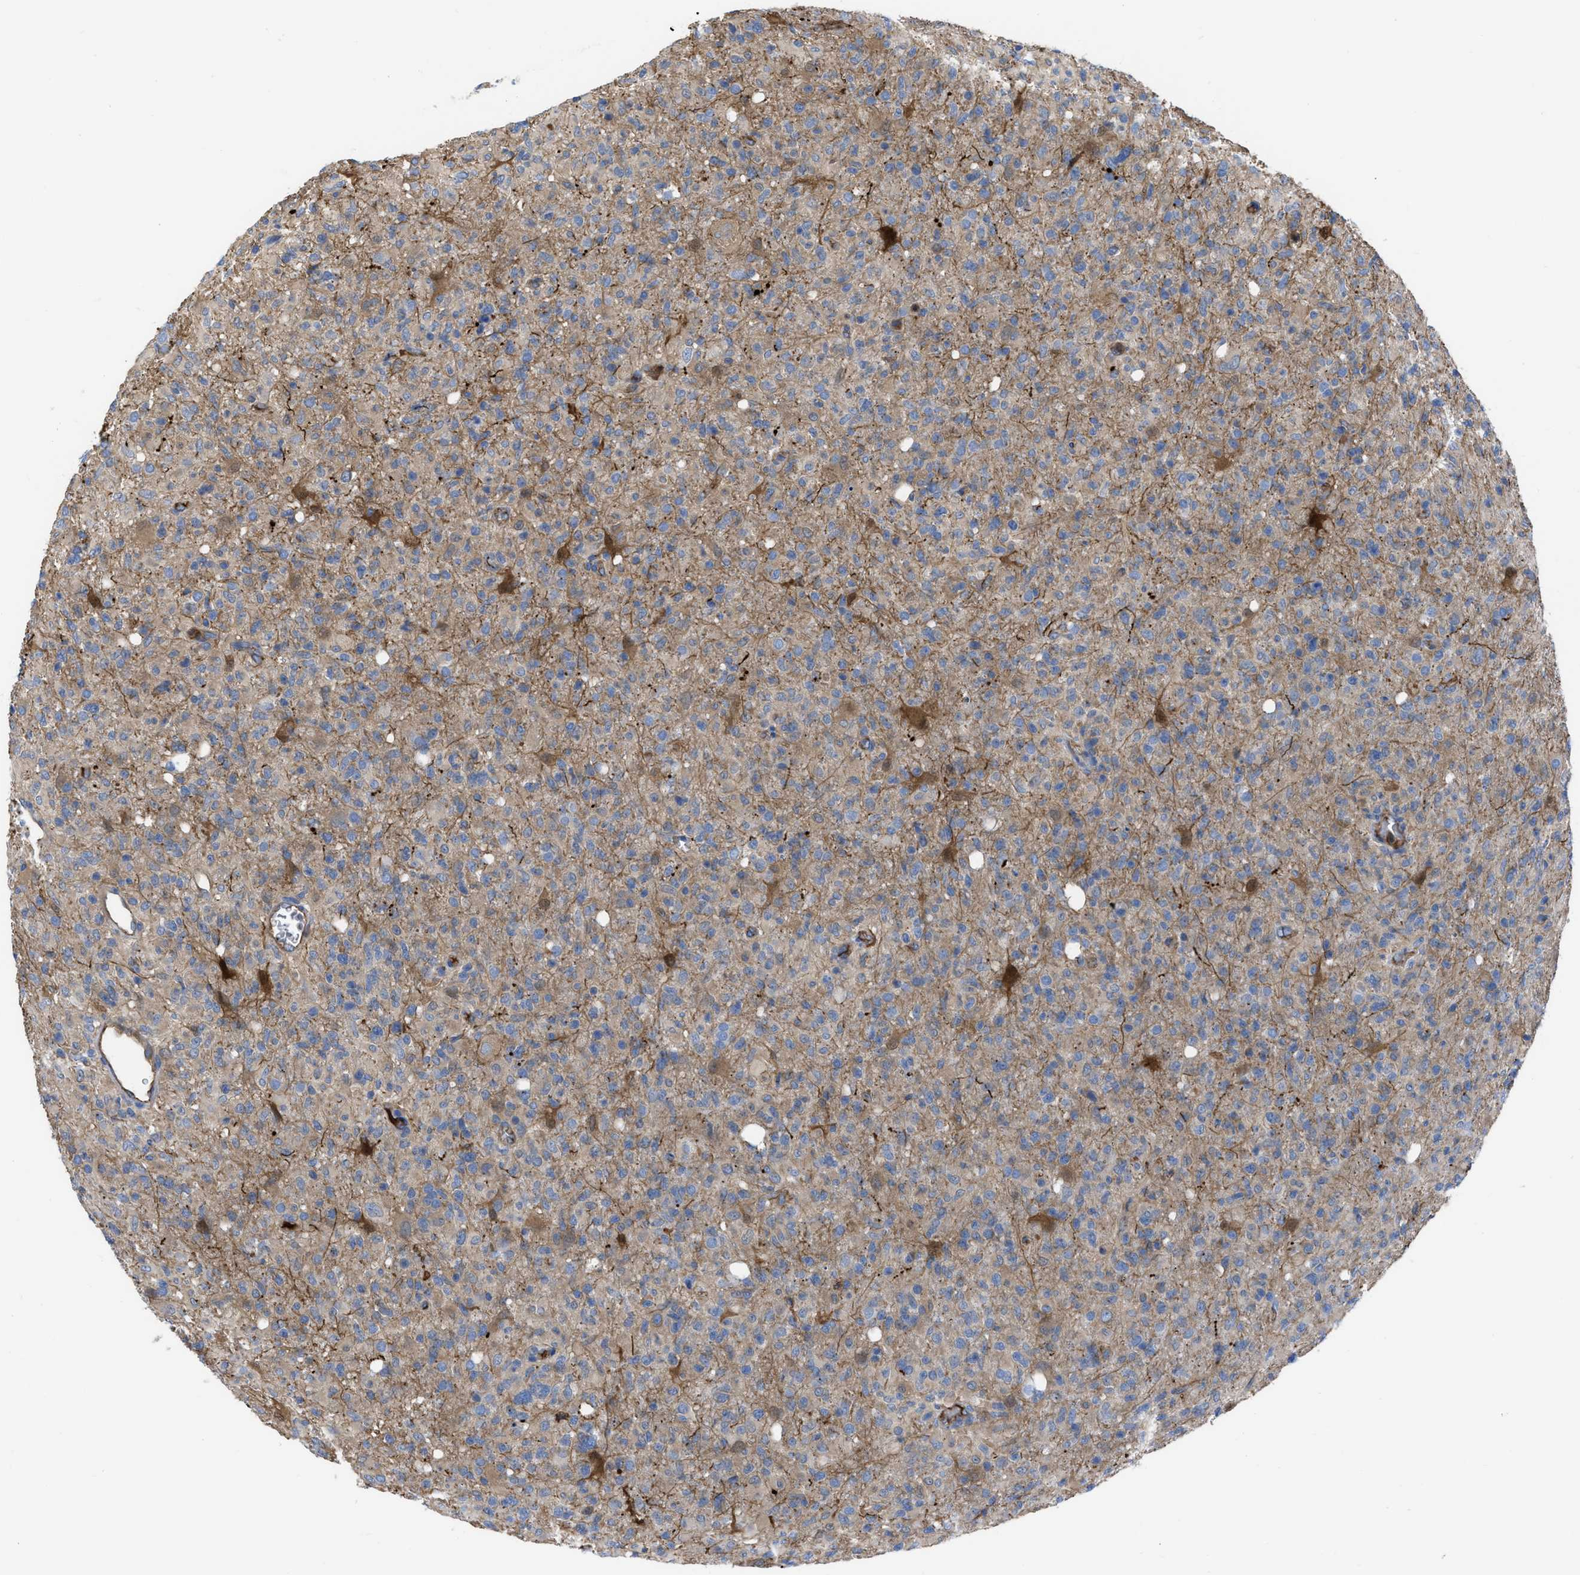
{"staining": {"intensity": "weak", "quantity": "25%-75%", "location": "cytoplasmic/membranous"}, "tissue": "glioma", "cell_type": "Tumor cells", "image_type": "cancer", "snomed": [{"axis": "morphology", "description": "Glioma, malignant, High grade"}, {"axis": "topography", "description": "Brain"}], "caption": "About 25%-75% of tumor cells in human glioma show weak cytoplasmic/membranous protein staining as visualized by brown immunohistochemical staining.", "gene": "TRIOBP", "patient": {"sex": "female", "age": 57}}